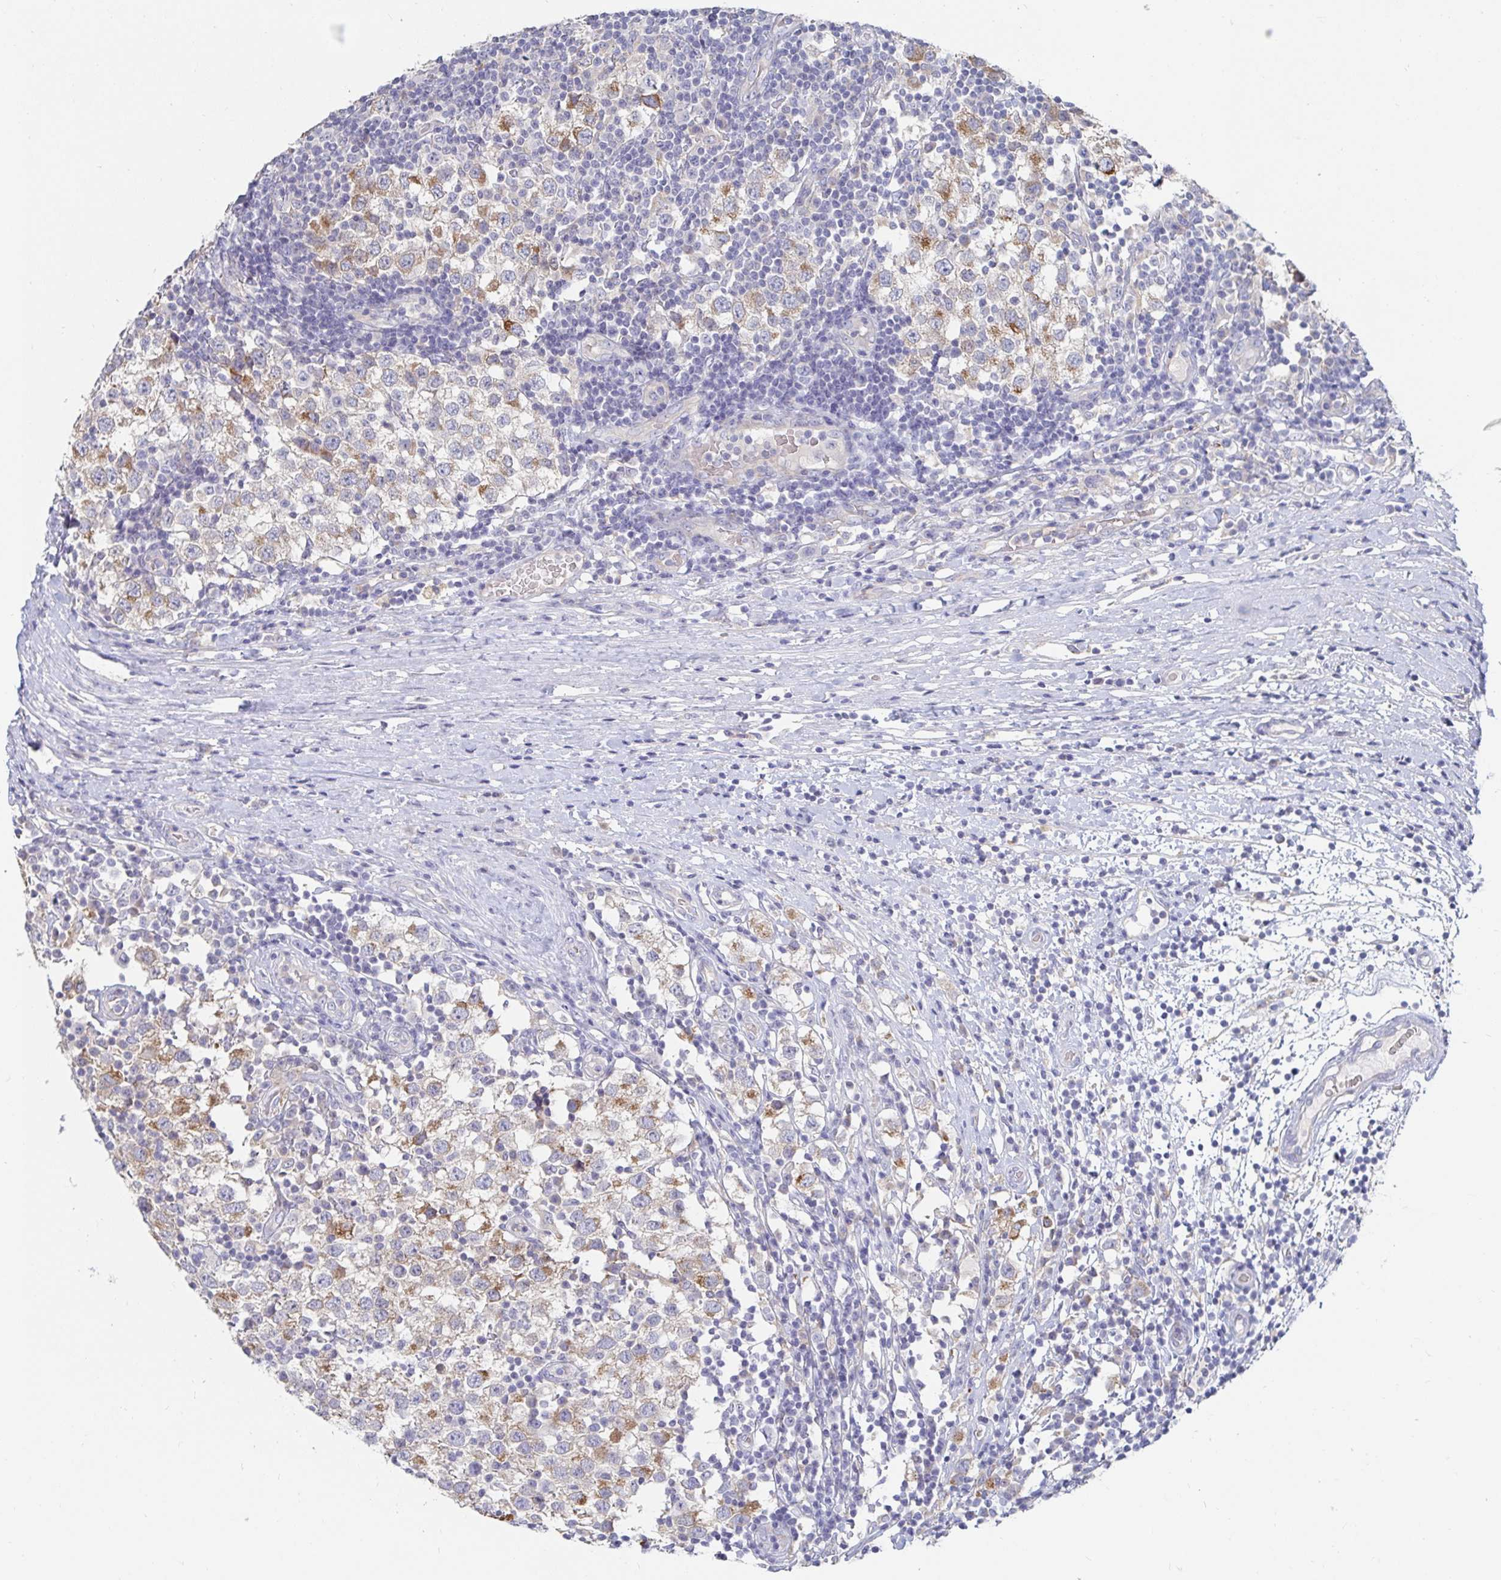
{"staining": {"intensity": "weak", "quantity": "<25%", "location": "cytoplasmic/membranous"}, "tissue": "testis cancer", "cell_type": "Tumor cells", "image_type": "cancer", "snomed": [{"axis": "morphology", "description": "Seminoma, NOS"}, {"axis": "topography", "description": "Testis"}], "caption": "The image reveals no significant positivity in tumor cells of testis seminoma. (DAB (3,3'-diaminobenzidine) immunohistochemistry (IHC), high magnification).", "gene": "SPPL3", "patient": {"sex": "male", "age": 34}}